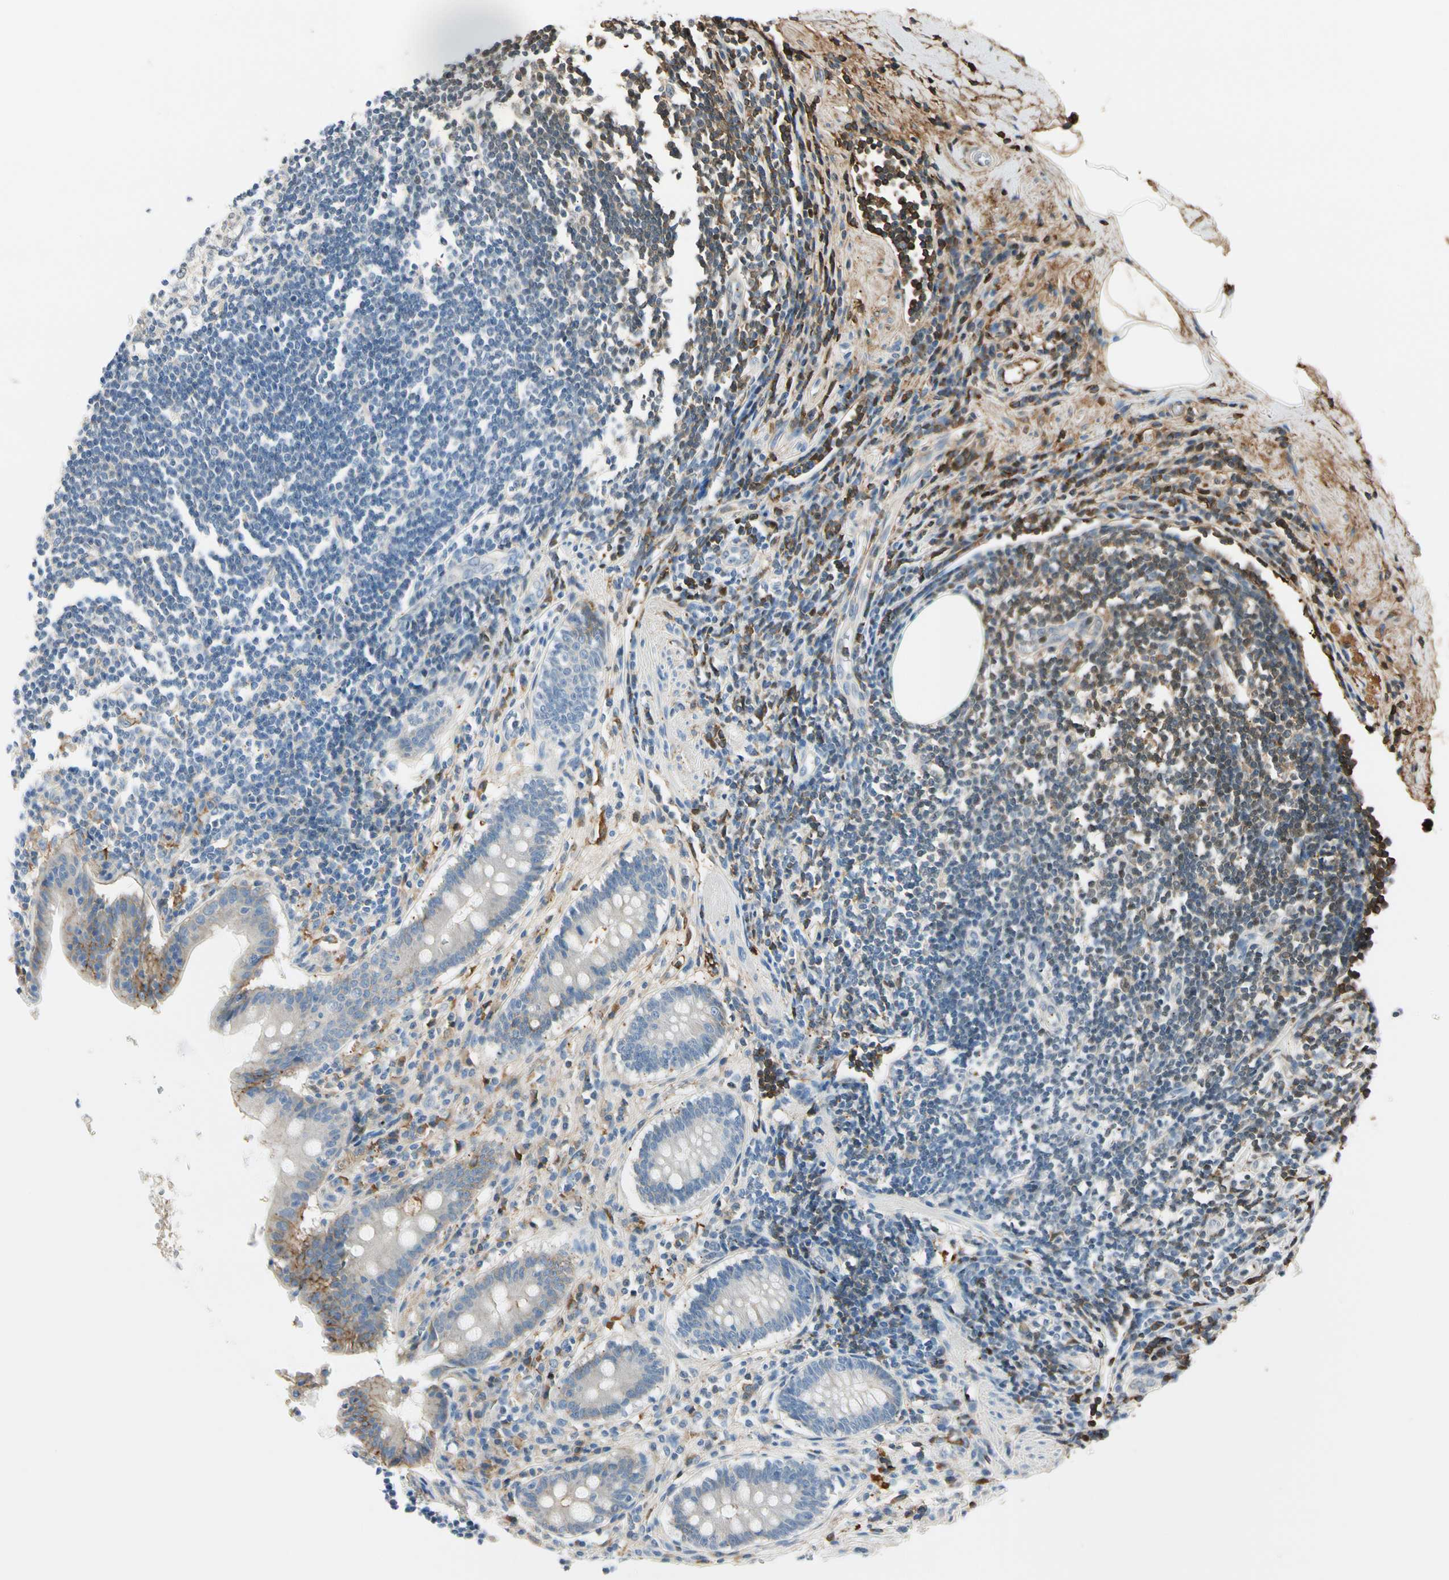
{"staining": {"intensity": "moderate", "quantity": "25%-75%", "location": "cytoplasmic/membranous"}, "tissue": "appendix", "cell_type": "Glandular cells", "image_type": "normal", "snomed": [{"axis": "morphology", "description": "Normal tissue, NOS"}, {"axis": "topography", "description": "Appendix"}], "caption": "Glandular cells display medium levels of moderate cytoplasmic/membranous staining in approximately 25%-75% of cells in benign human appendix.", "gene": "LAMB3", "patient": {"sex": "female", "age": 50}}